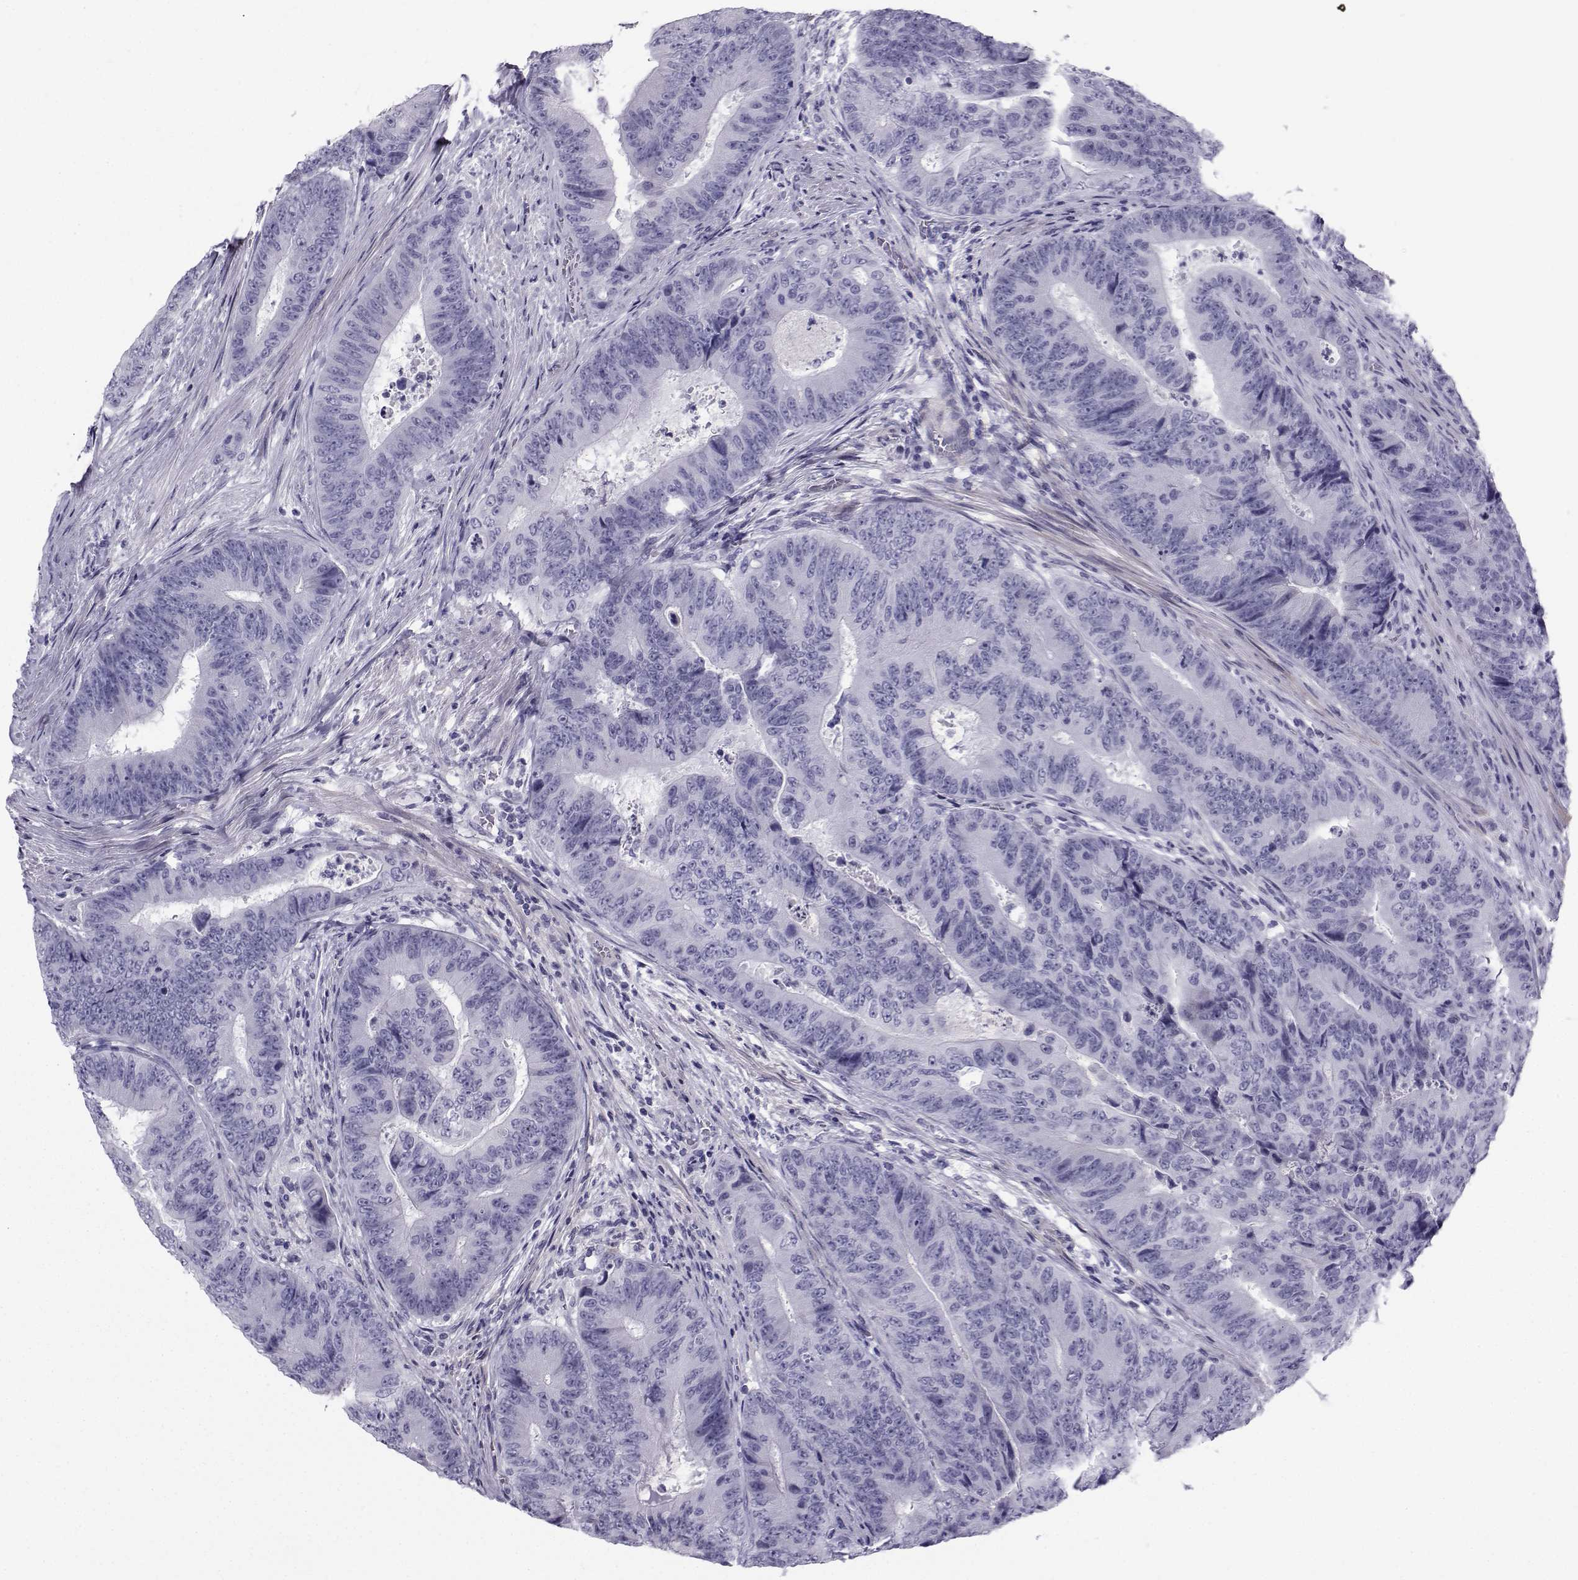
{"staining": {"intensity": "negative", "quantity": "none", "location": "none"}, "tissue": "colorectal cancer", "cell_type": "Tumor cells", "image_type": "cancer", "snomed": [{"axis": "morphology", "description": "Adenocarcinoma, NOS"}, {"axis": "topography", "description": "Colon"}], "caption": "Immunohistochemistry histopathology image of human colorectal cancer stained for a protein (brown), which reveals no staining in tumor cells.", "gene": "SPANXD", "patient": {"sex": "female", "age": 48}}